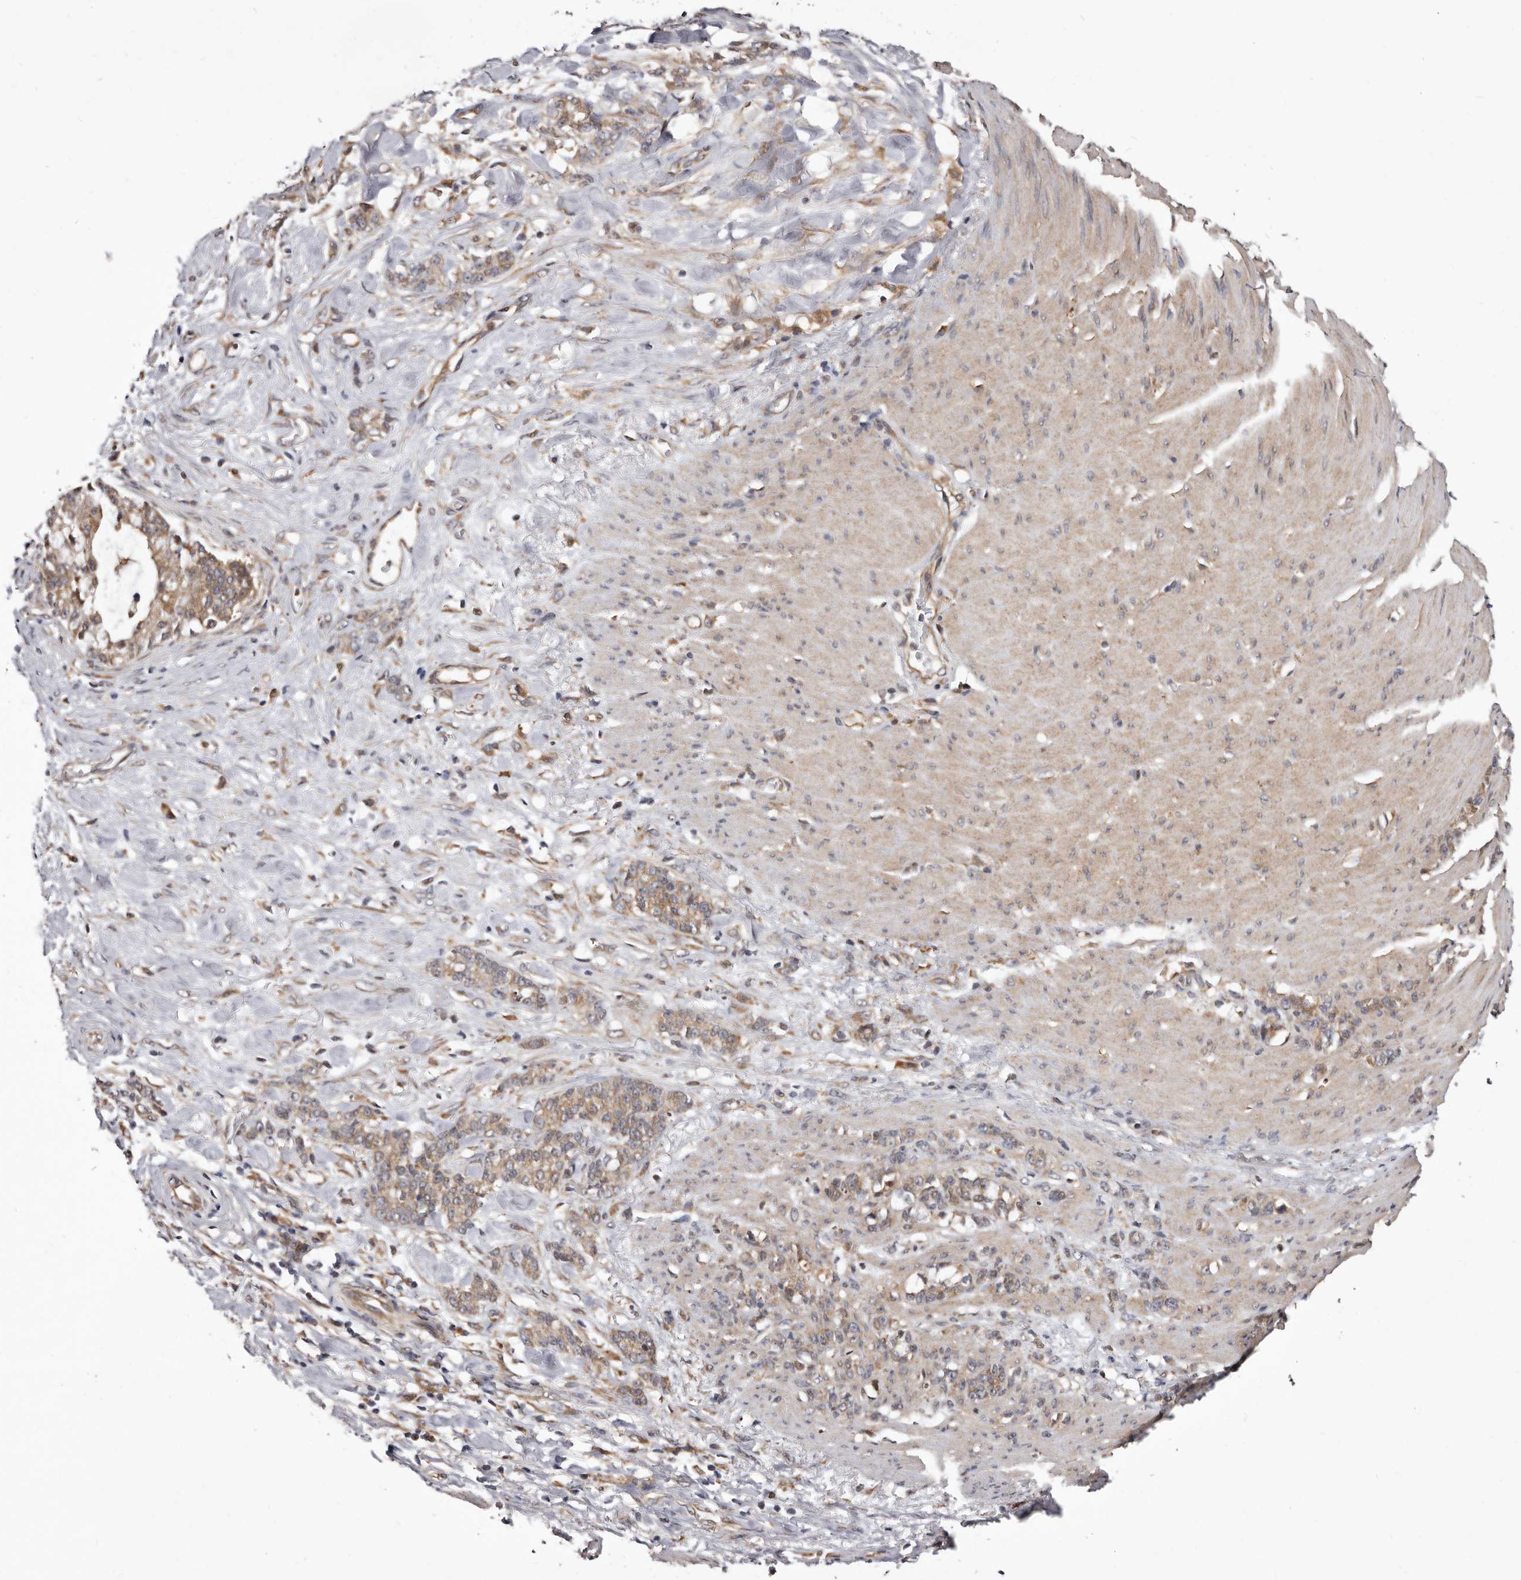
{"staining": {"intensity": "weak", "quantity": ">75%", "location": "cytoplasmic/membranous"}, "tissue": "stomach cancer", "cell_type": "Tumor cells", "image_type": "cancer", "snomed": [{"axis": "morphology", "description": "Adenocarcinoma, NOS"}, {"axis": "topography", "description": "Stomach, lower"}], "caption": "Adenocarcinoma (stomach) stained with DAB (3,3'-diaminobenzidine) immunohistochemistry demonstrates low levels of weak cytoplasmic/membranous staining in approximately >75% of tumor cells.", "gene": "RRM2B", "patient": {"sex": "male", "age": 88}}